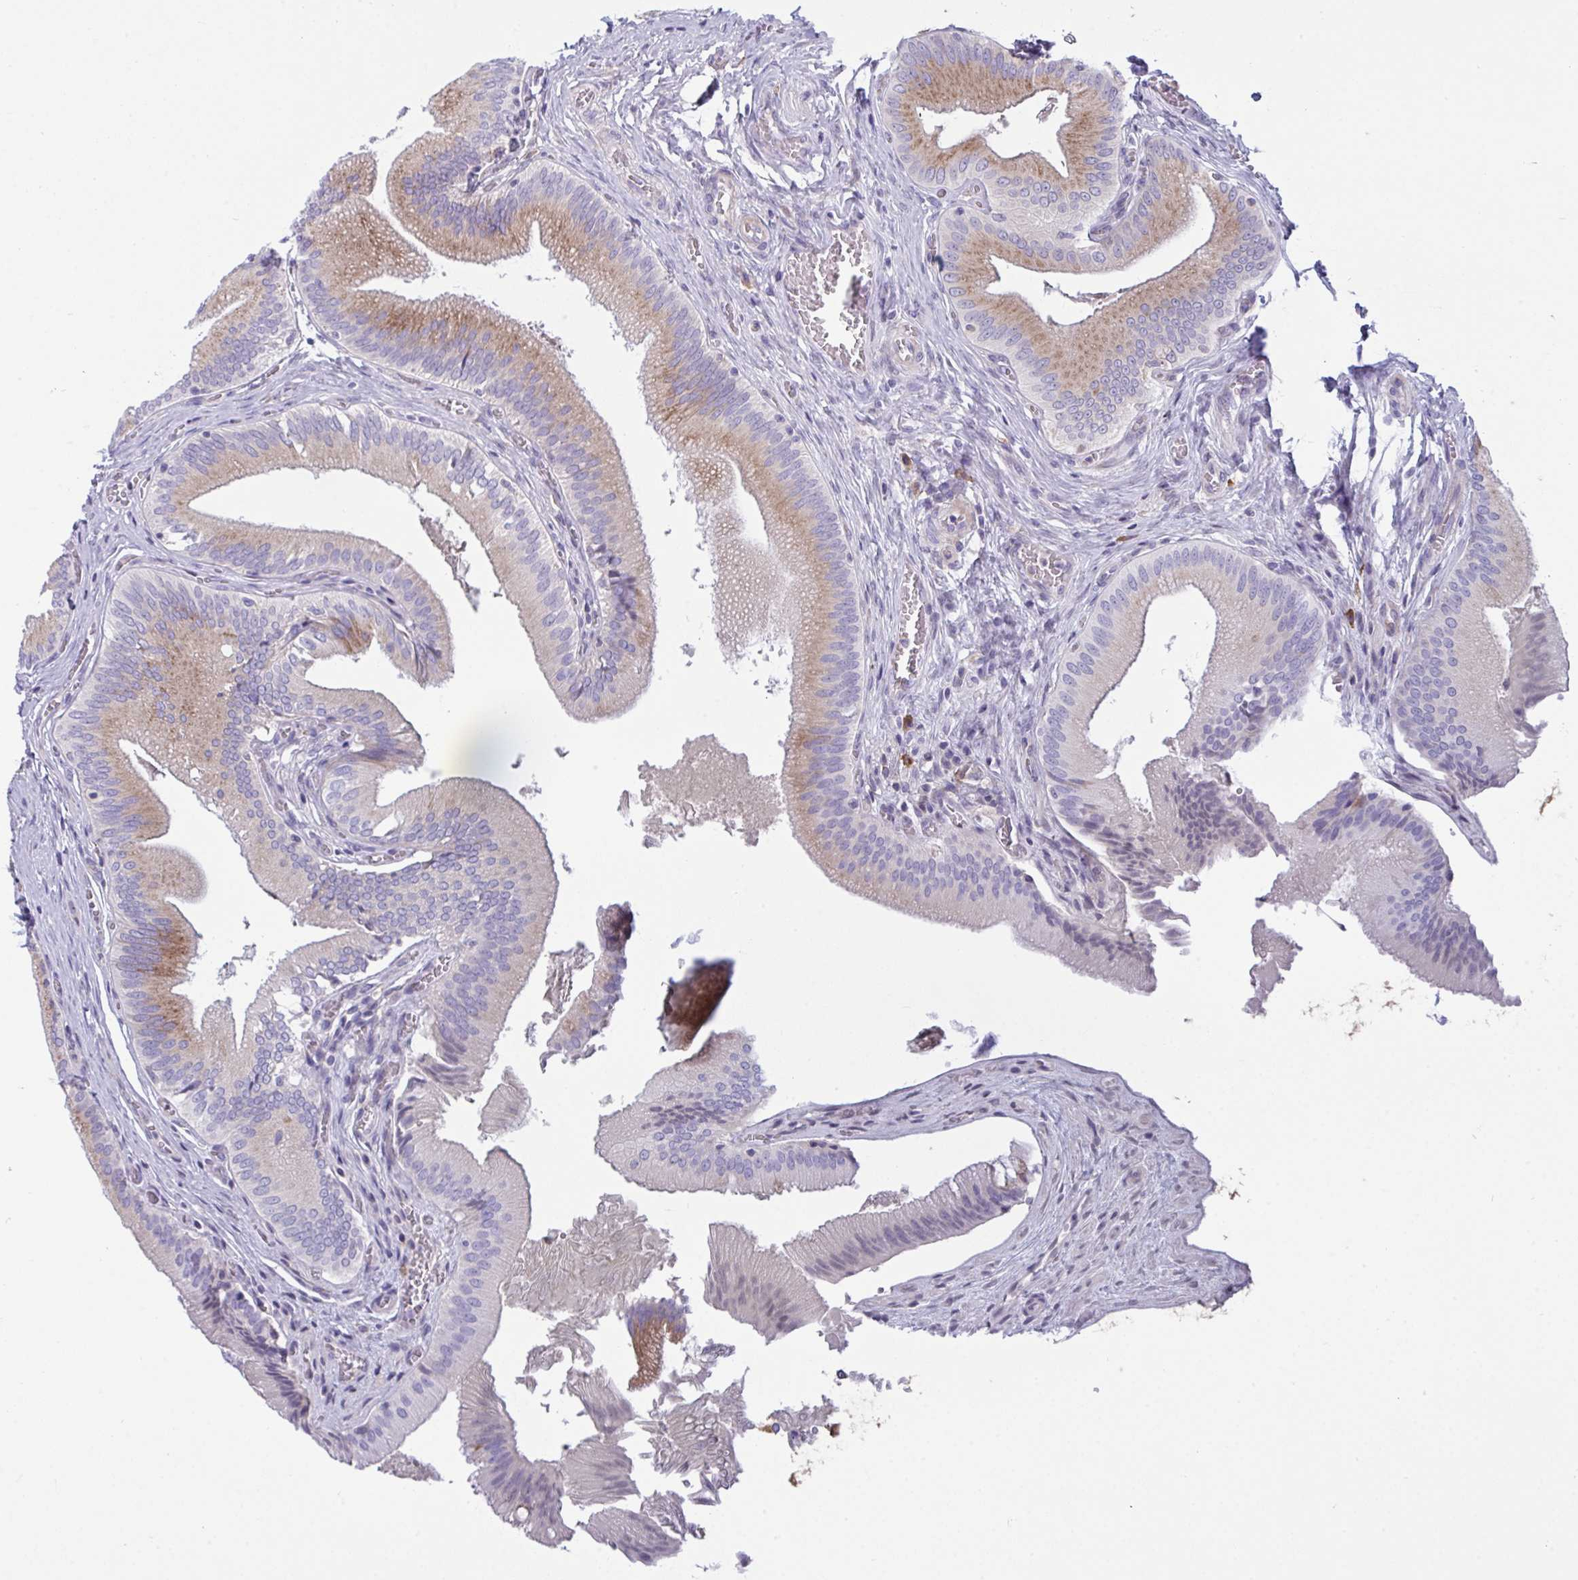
{"staining": {"intensity": "moderate", "quantity": "25%-75%", "location": "cytoplasmic/membranous"}, "tissue": "gallbladder", "cell_type": "Glandular cells", "image_type": "normal", "snomed": [{"axis": "morphology", "description": "Normal tissue, NOS"}, {"axis": "topography", "description": "Gallbladder"}], "caption": "Protein expression analysis of benign human gallbladder reveals moderate cytoplasmic/membranous staining in about 25%-75% of glandular cells. The staining was performed using DAB (3,3'-diaminobenzidine) to visualize the protein expression in brown, while the nuclei were stained in blue with hematoxylin (Magnification: 20x).", "gene": "MYMK", "patient": {"sex": "male", "age": 17}}